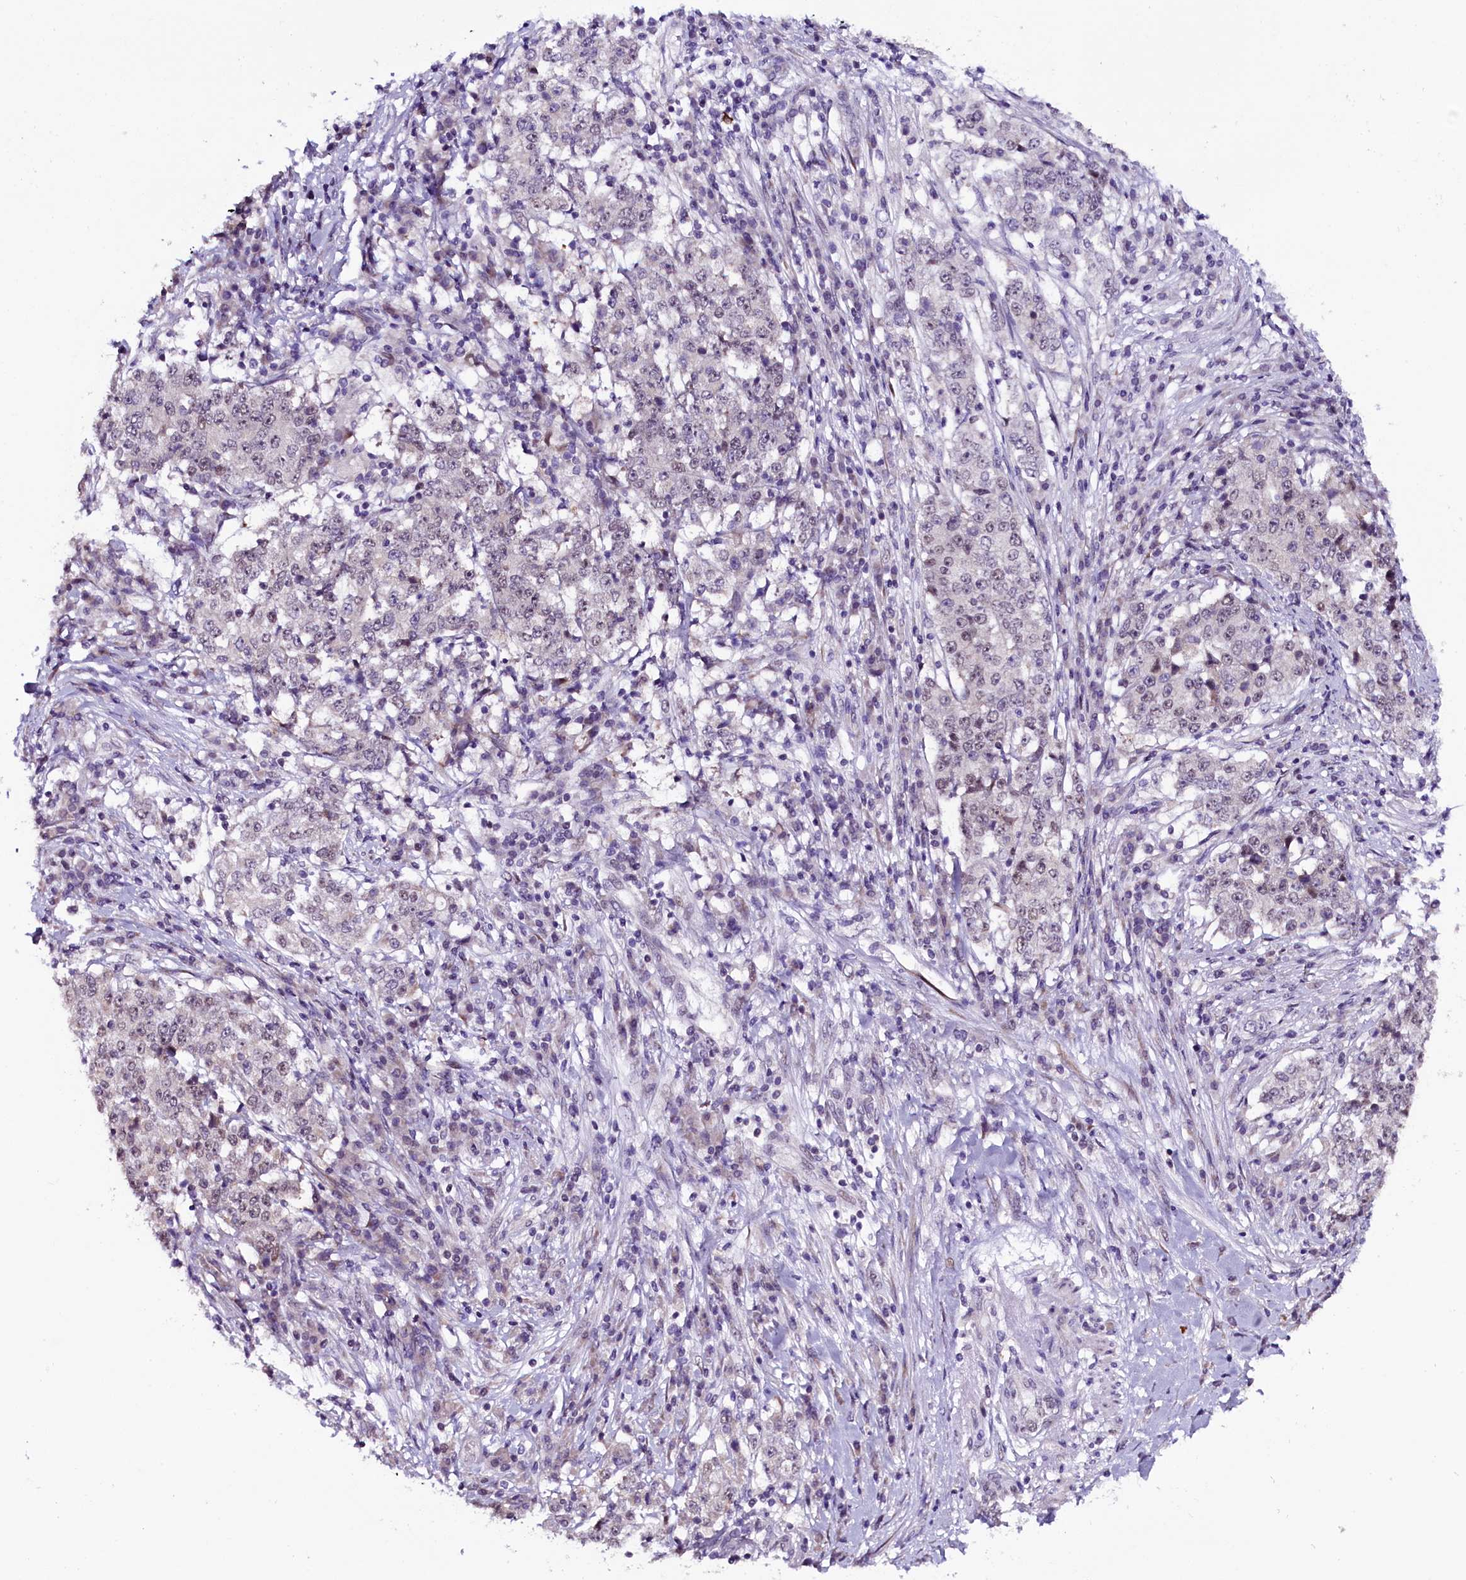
{"staining": {"intensity": "weak", "quantity": "25%-75%", "location": "nuclear"}, "tissue": "stomach cancer", "cell_type": "Tumor cells", "image_type": "cancer", "snomed": [{"axis": "morphology", "description": "Adenocarcinoma, NOS"}, {"axis": "topography", "description": "Stomach"}], "caption": "Immunohistochemical staining of adenocarcinoma (stomach) demonstrates low levels of weak nuclear staining in approximately 25%-75% of tumor cells.", "gene": "RPUSD2", "patient": {"sex": "male", "age": 59}}